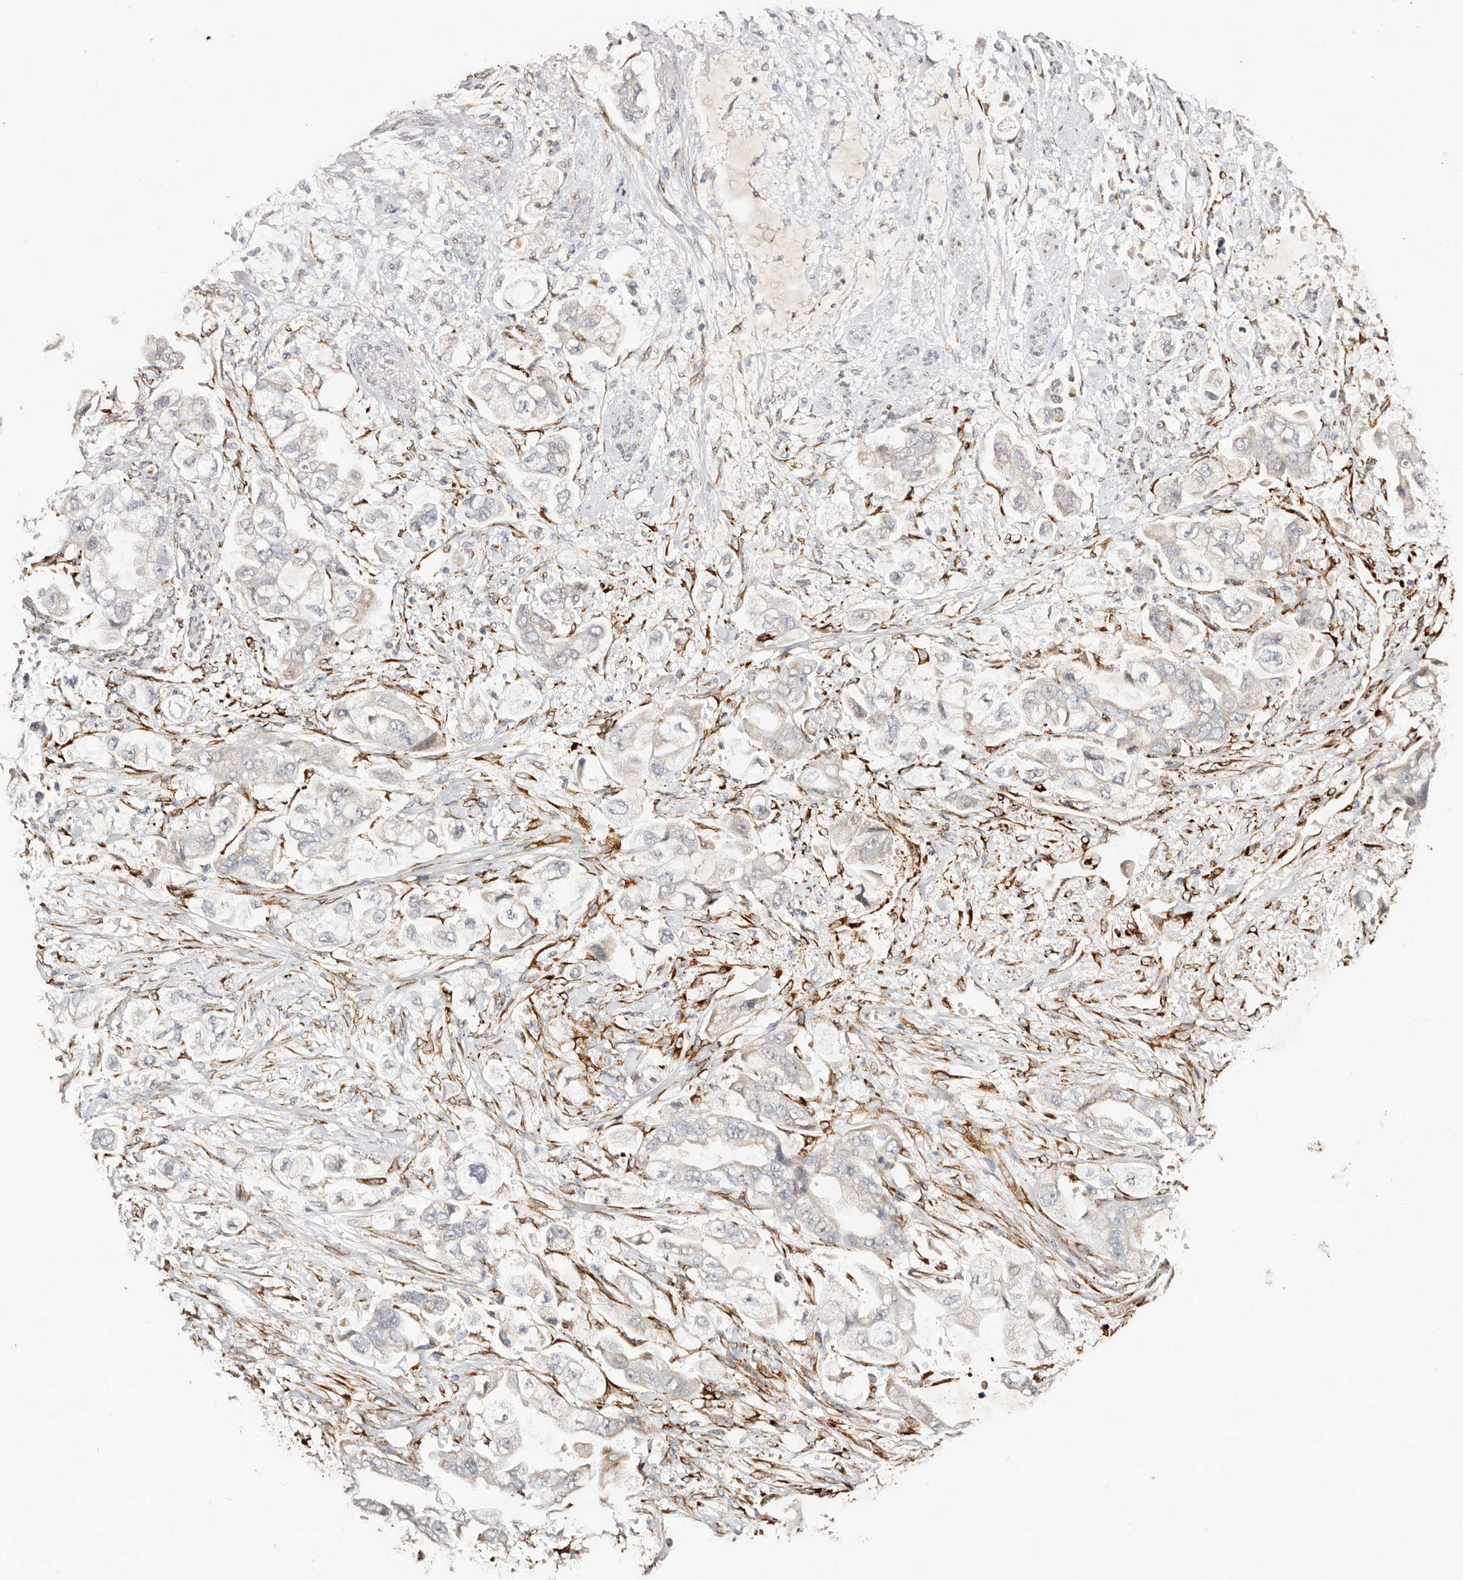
{"staining": {"intensity": "negative", "quantity": "none", "location": "none"}, "tissue": "stomach cancer", "cell_type": "Tumor cells", "image_type": "cancer", "snomed": [{"axis": "morphology", "description": "Adenocarcinoma, NOS"}, {"axis": "topography", "description": "Stomach"}], "caption": "Immunohistochemical staining of human adenocarcinoma (stomach) shows no significant staining in tumor cells.", "gene": "SERPINH1", "patient": {"sex": "male", "age": 62}}